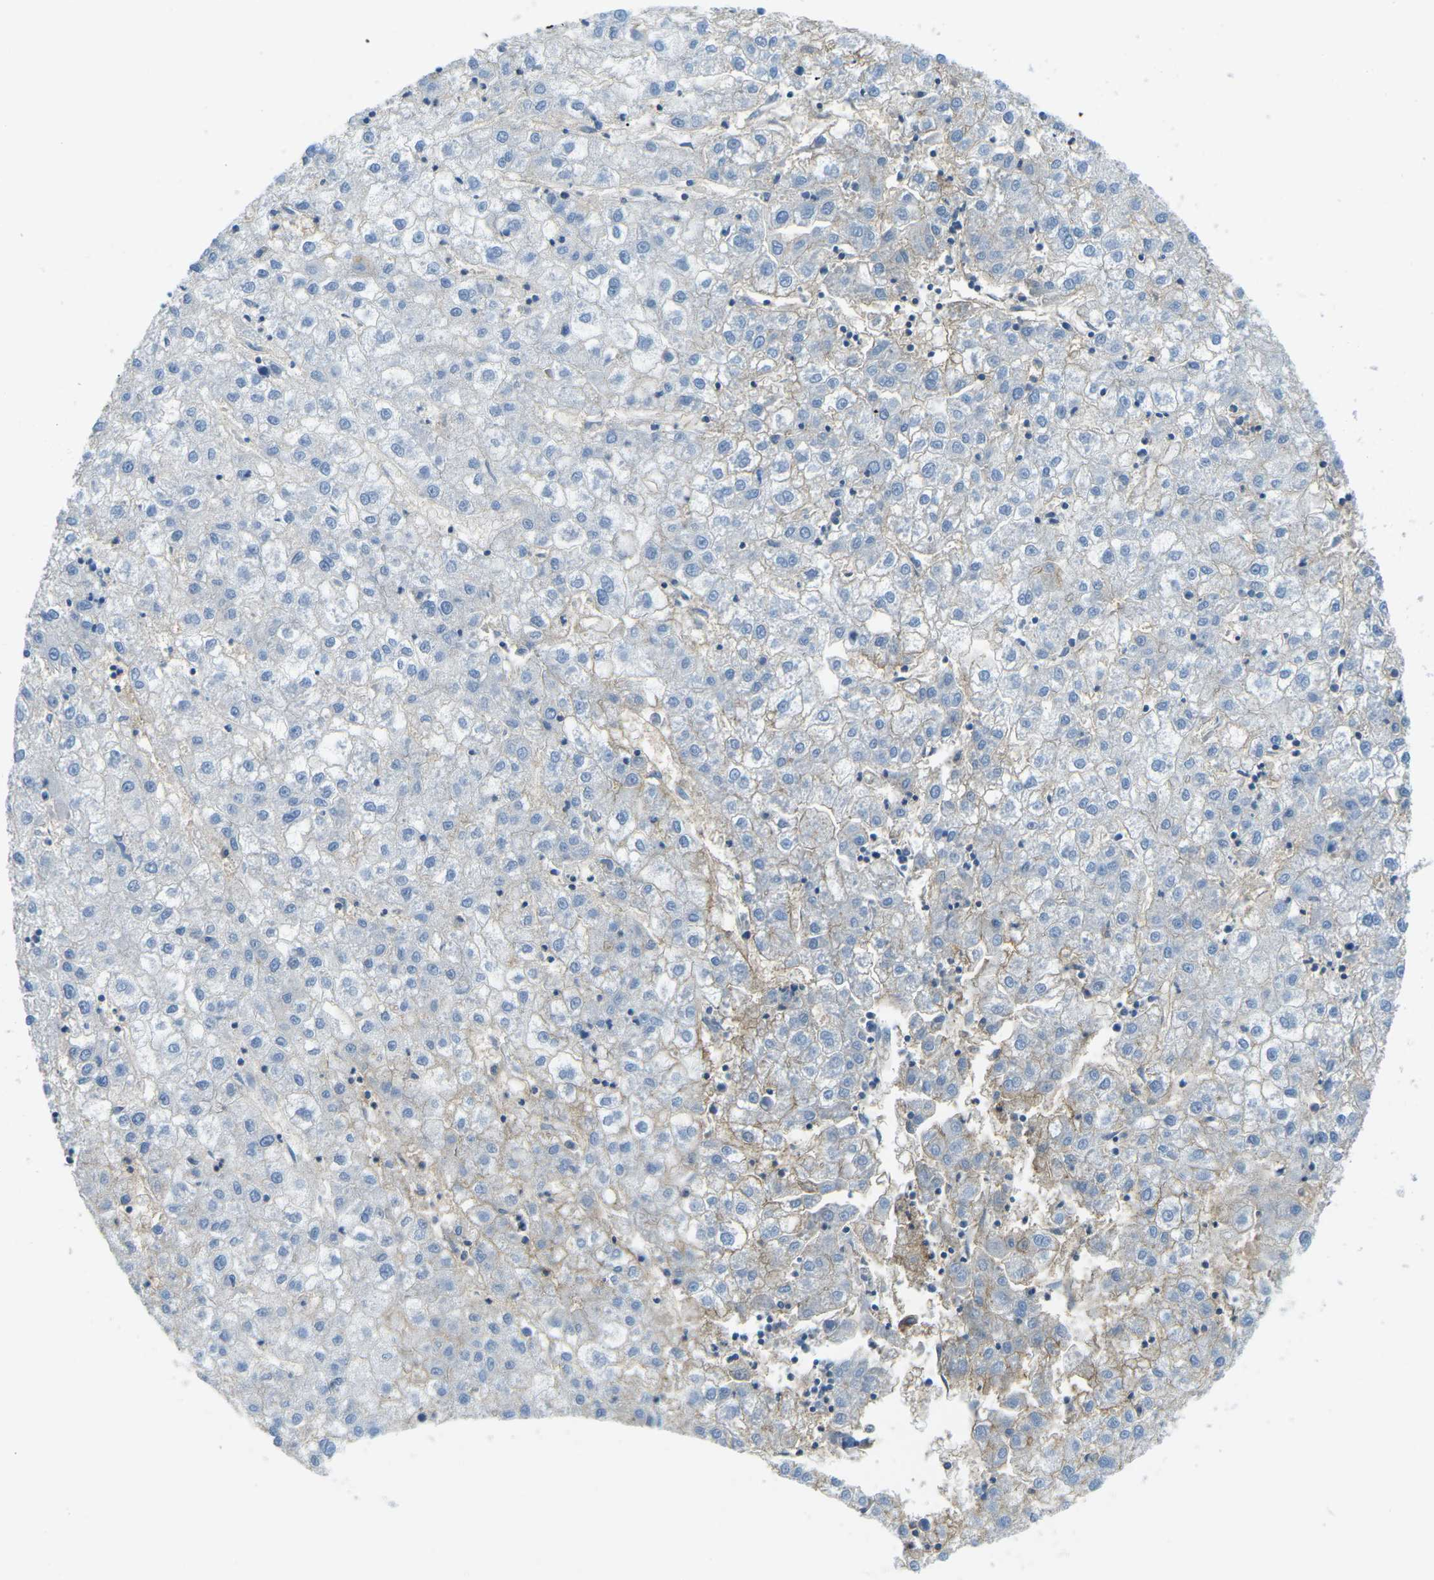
{"staining": {"intensity": "negative", "quantity": "none", "location": "none"}, "tissue": "liver cancer", "cell_type": "Tumor cells", "image_type": "cancer", "snomed": [{"axis": "morphology", "description": "Carcinoma, Hepatocellular, NOS"}, {"axis": "topography", "description": "Liver"}], "caption": "DAB (3,3'-diaminobenzidine) immunohistochemical staining of liver hepatocellular carcinoma demonstrates no significant positivity in tumor cells.", "gene": "CD47", "patient": {"sex": "male", "age": 72}}